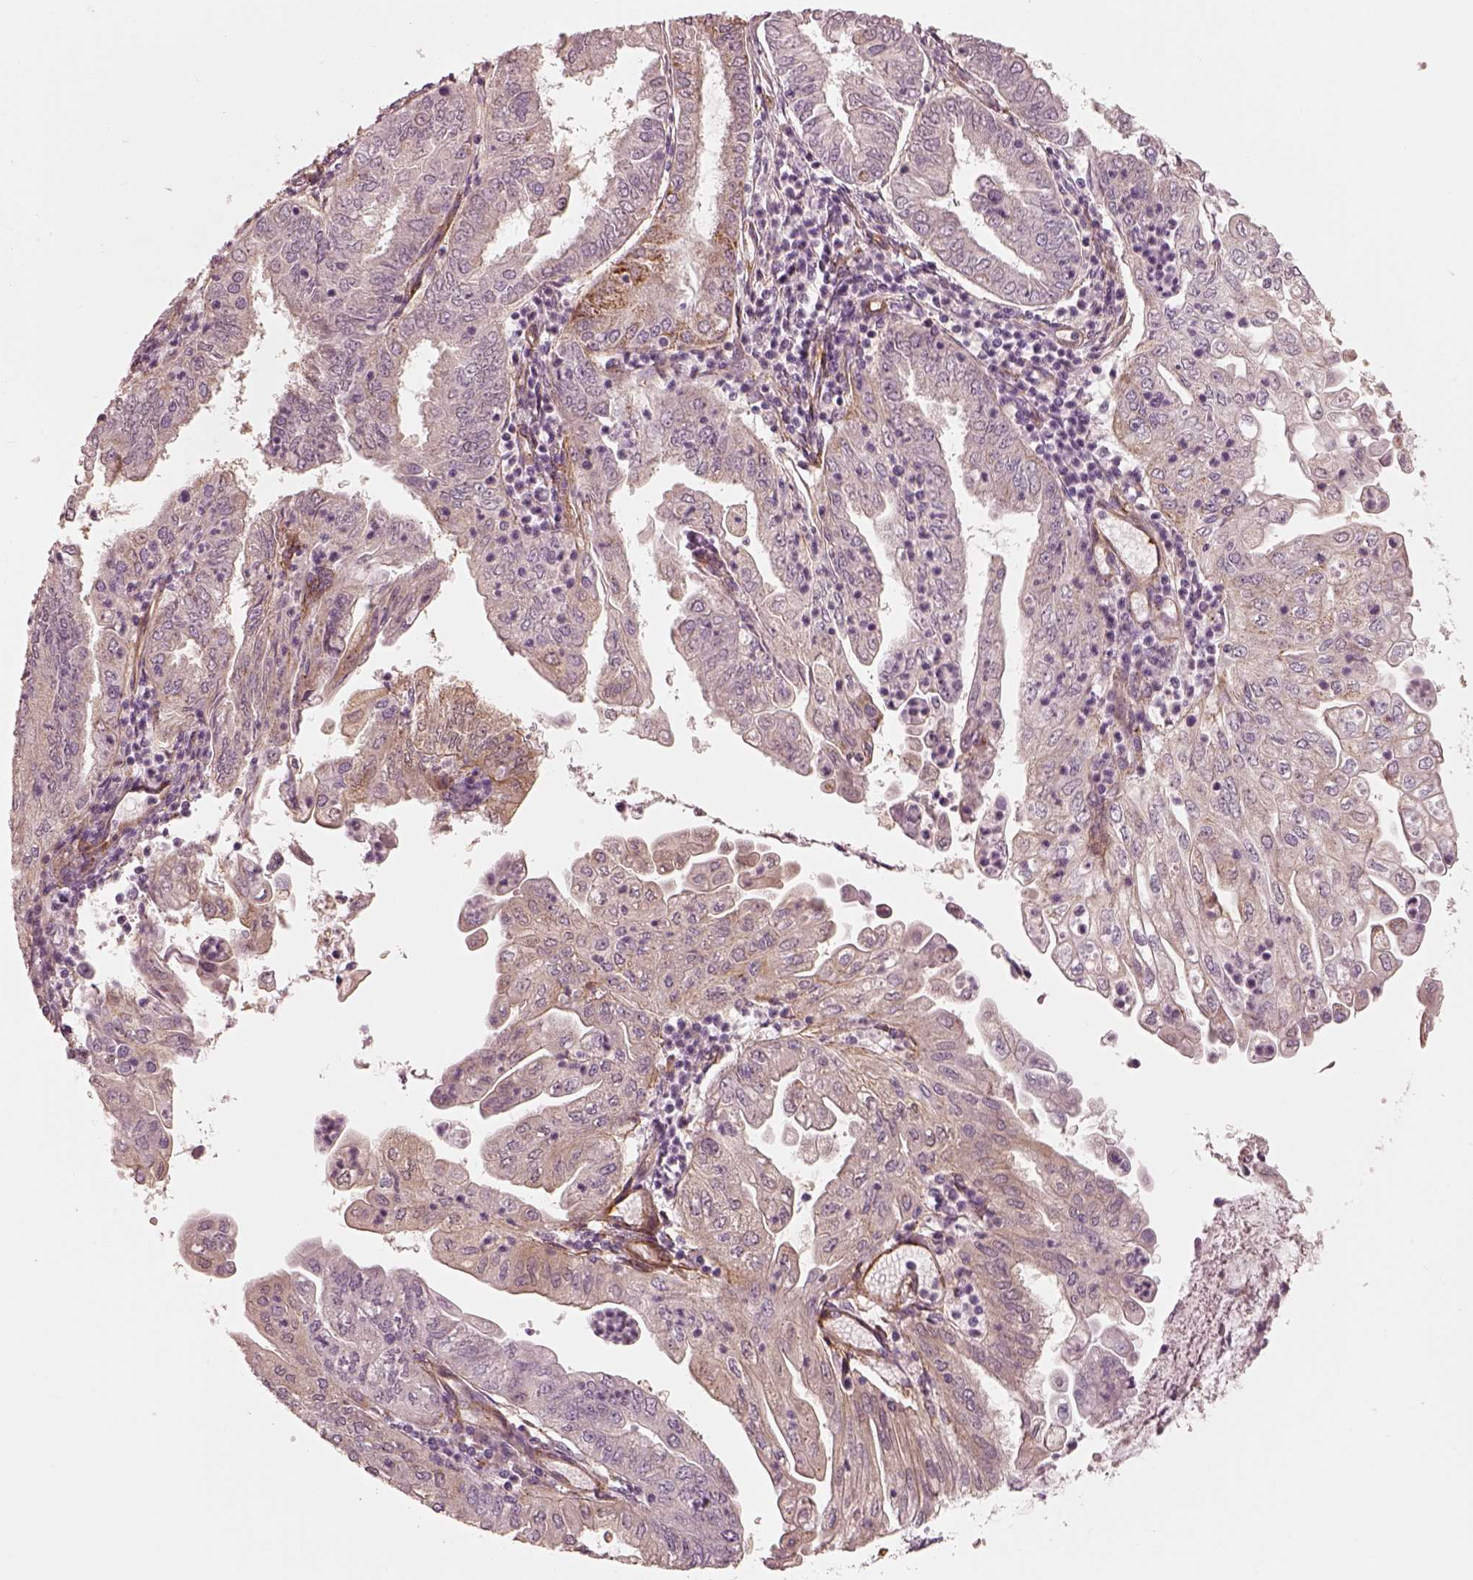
{"staining": {"intensity": "weak", "quantity": "25%-75%", "location": "cytoplasmic/membranous"}, "tissue": "endometrial cancer", "cell_type": "Tumor cells", "image_type": "cancer", "snomed": [{"axis": "morphology", "description": "Adenocarcinoma, NOS"}, {"axis": "topography", "description": "Endometrium"}], "caption": "Immunohistochemical staining of human adenocarcinoma (endometrial) reveals low levels of weak cytoplasmic/membranous staining in about 25%-75% of tumor cells.", "gene": "CRYM", "patient": {"sex": "female", "age": 55}}